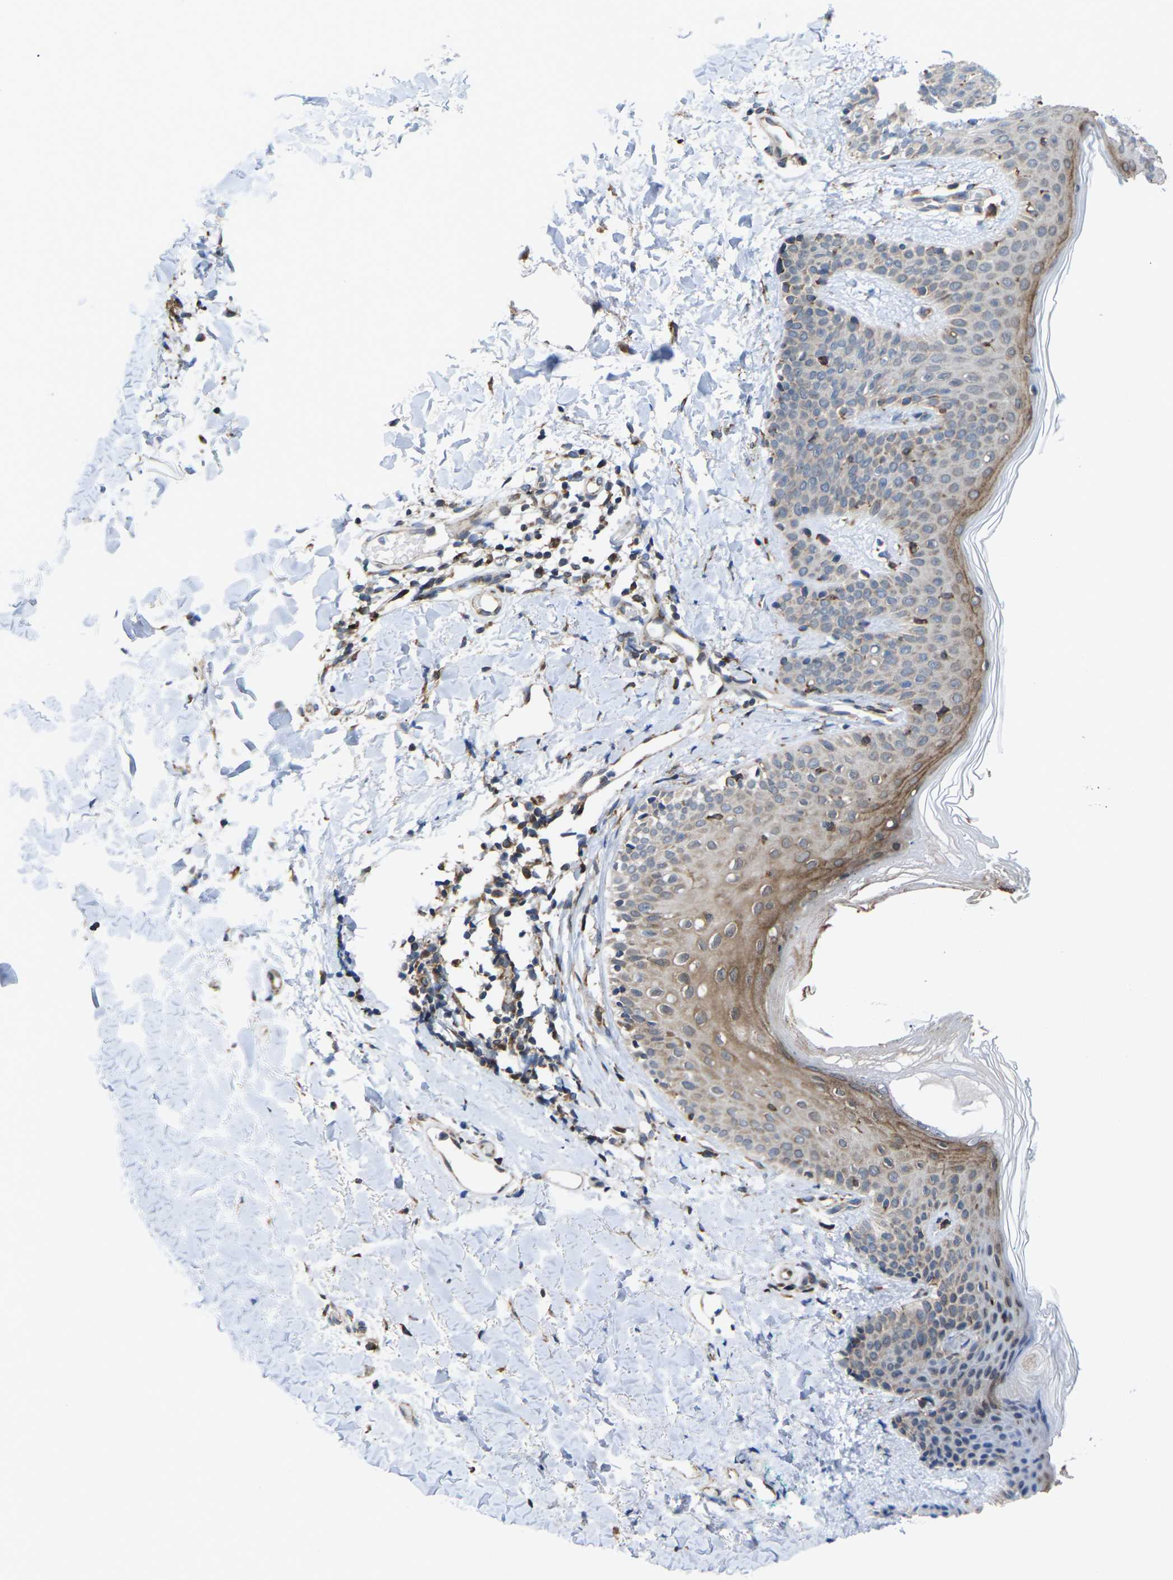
{"staining": {"intensity": "weak", "quantity": "25%-75%", "location": "cytoplasmic/membranous"}, "tissue": "skin", "cell_type": "Fibroblasts", "image_type": "normal", "snomed": [{"axis": "morphology", "description": "Normal tissue, NOS"}, {"axis": "topography", "description": "Skin"}], "caption": "Immunohistochemical staining of benign skin demonstrates weak cytoplasmic/membranous protein positivity in approximately 25%-75% of fibroblasts. The protein of interest is stained brown, and the nuclei are stained in blue (DAB IHC with brightfield microscopy, high magnification).", "gene": "PDZK1IP1", "patient": {"sex": "male", "age": 16}}